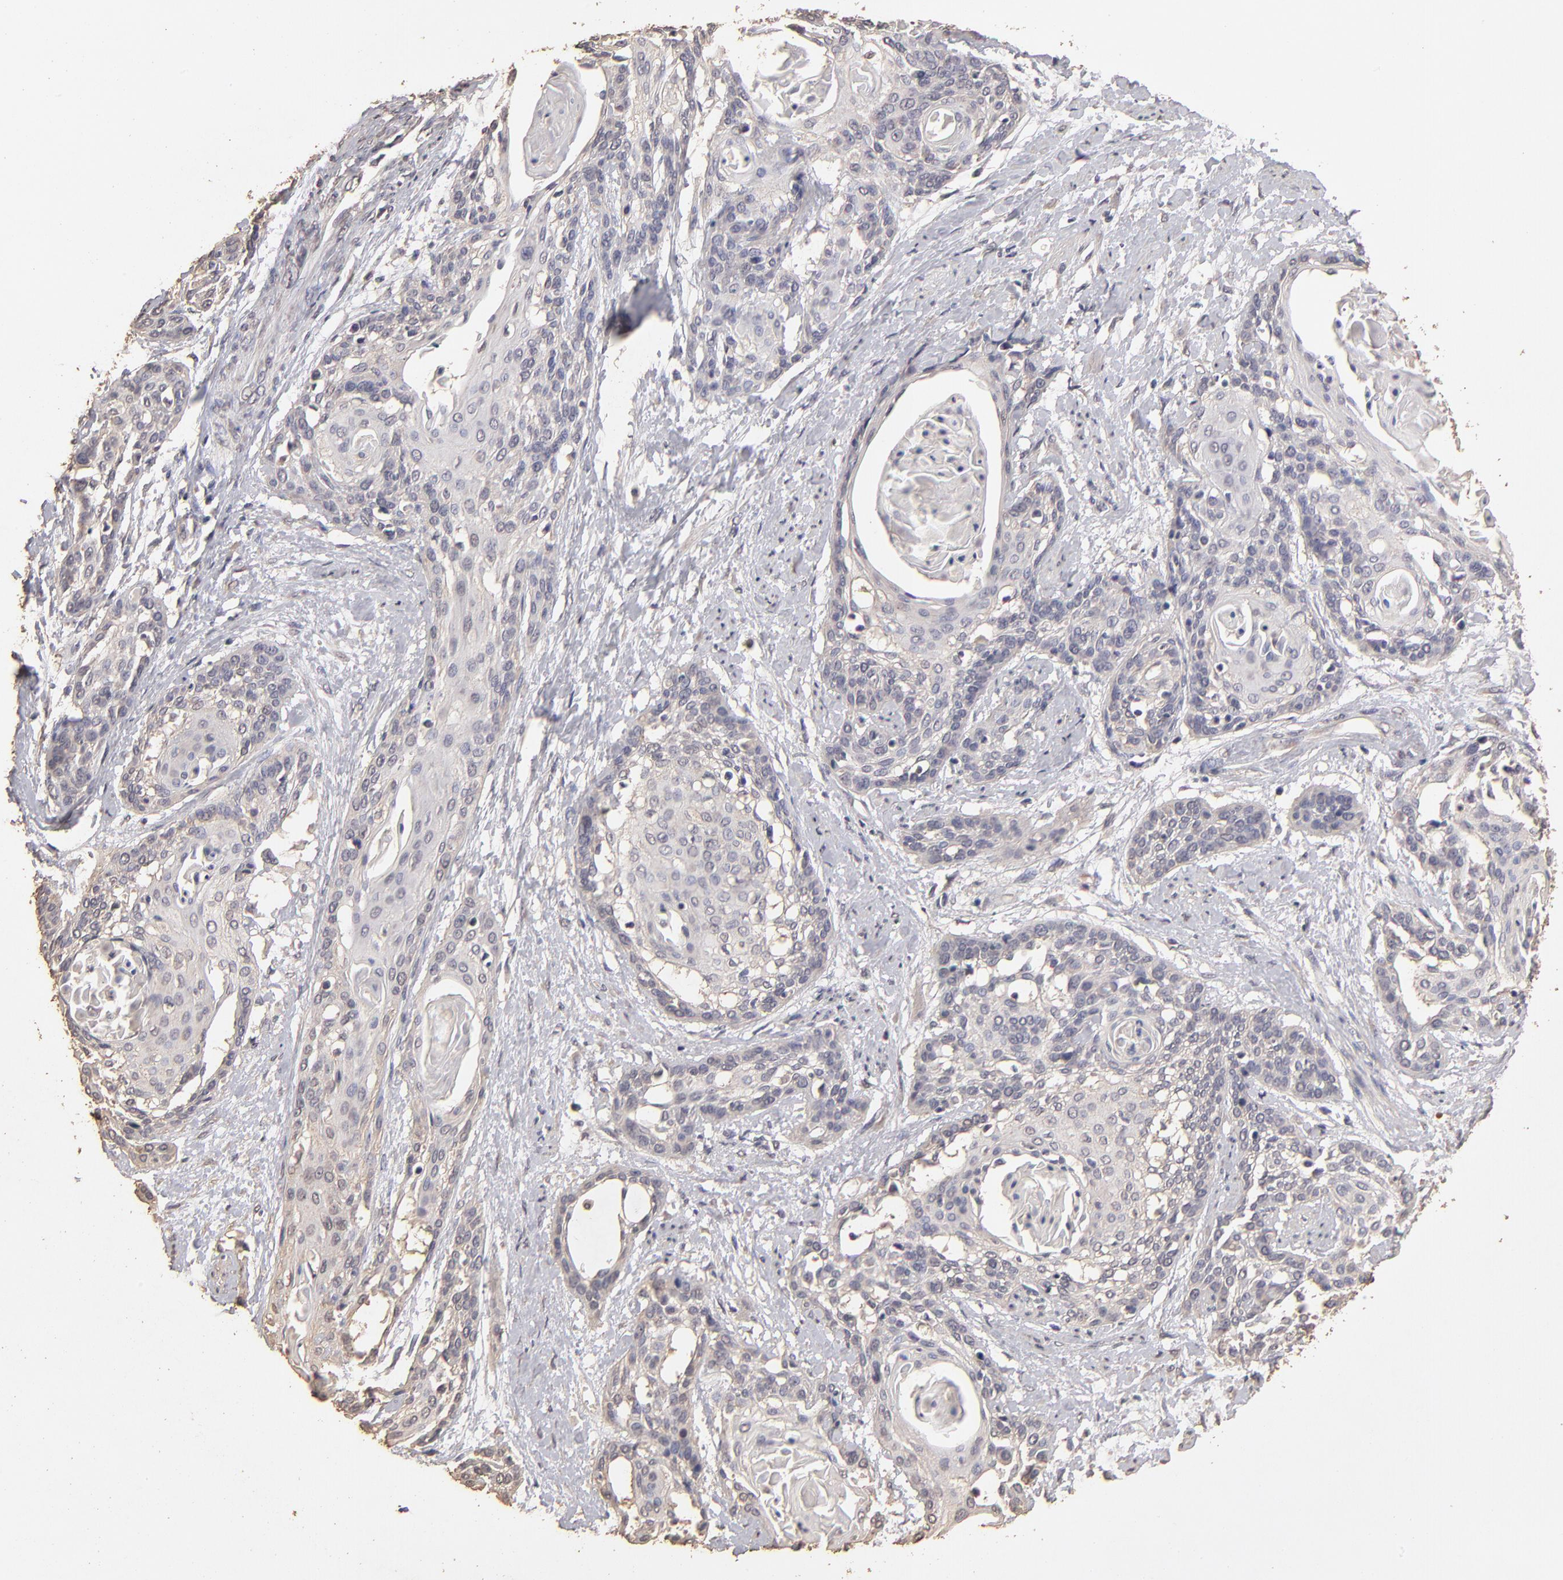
{"staining": {"intensity": "weak", "quantity": "<25%", "location": "cytoplasmic/membranous"}, "tissue": "cervical cancer", "cell_type": "Tumor cells", "image_type": "cancer", "snomed": [{"axis": "morphology", "description": "Squamous cell carcinoma, NOS"}, {"axis": "topography", "description": "Cervix"}], "caption": "High magnification brightfield microscopy of cervical cancer (squamous cell carcinoma) stained with DAB (brown) and counterstained with hematoxylin (blue): tumor cells show no significant positivity.", "gene": "OPHN1", "patient": {"sex": "female", "age": 57}}